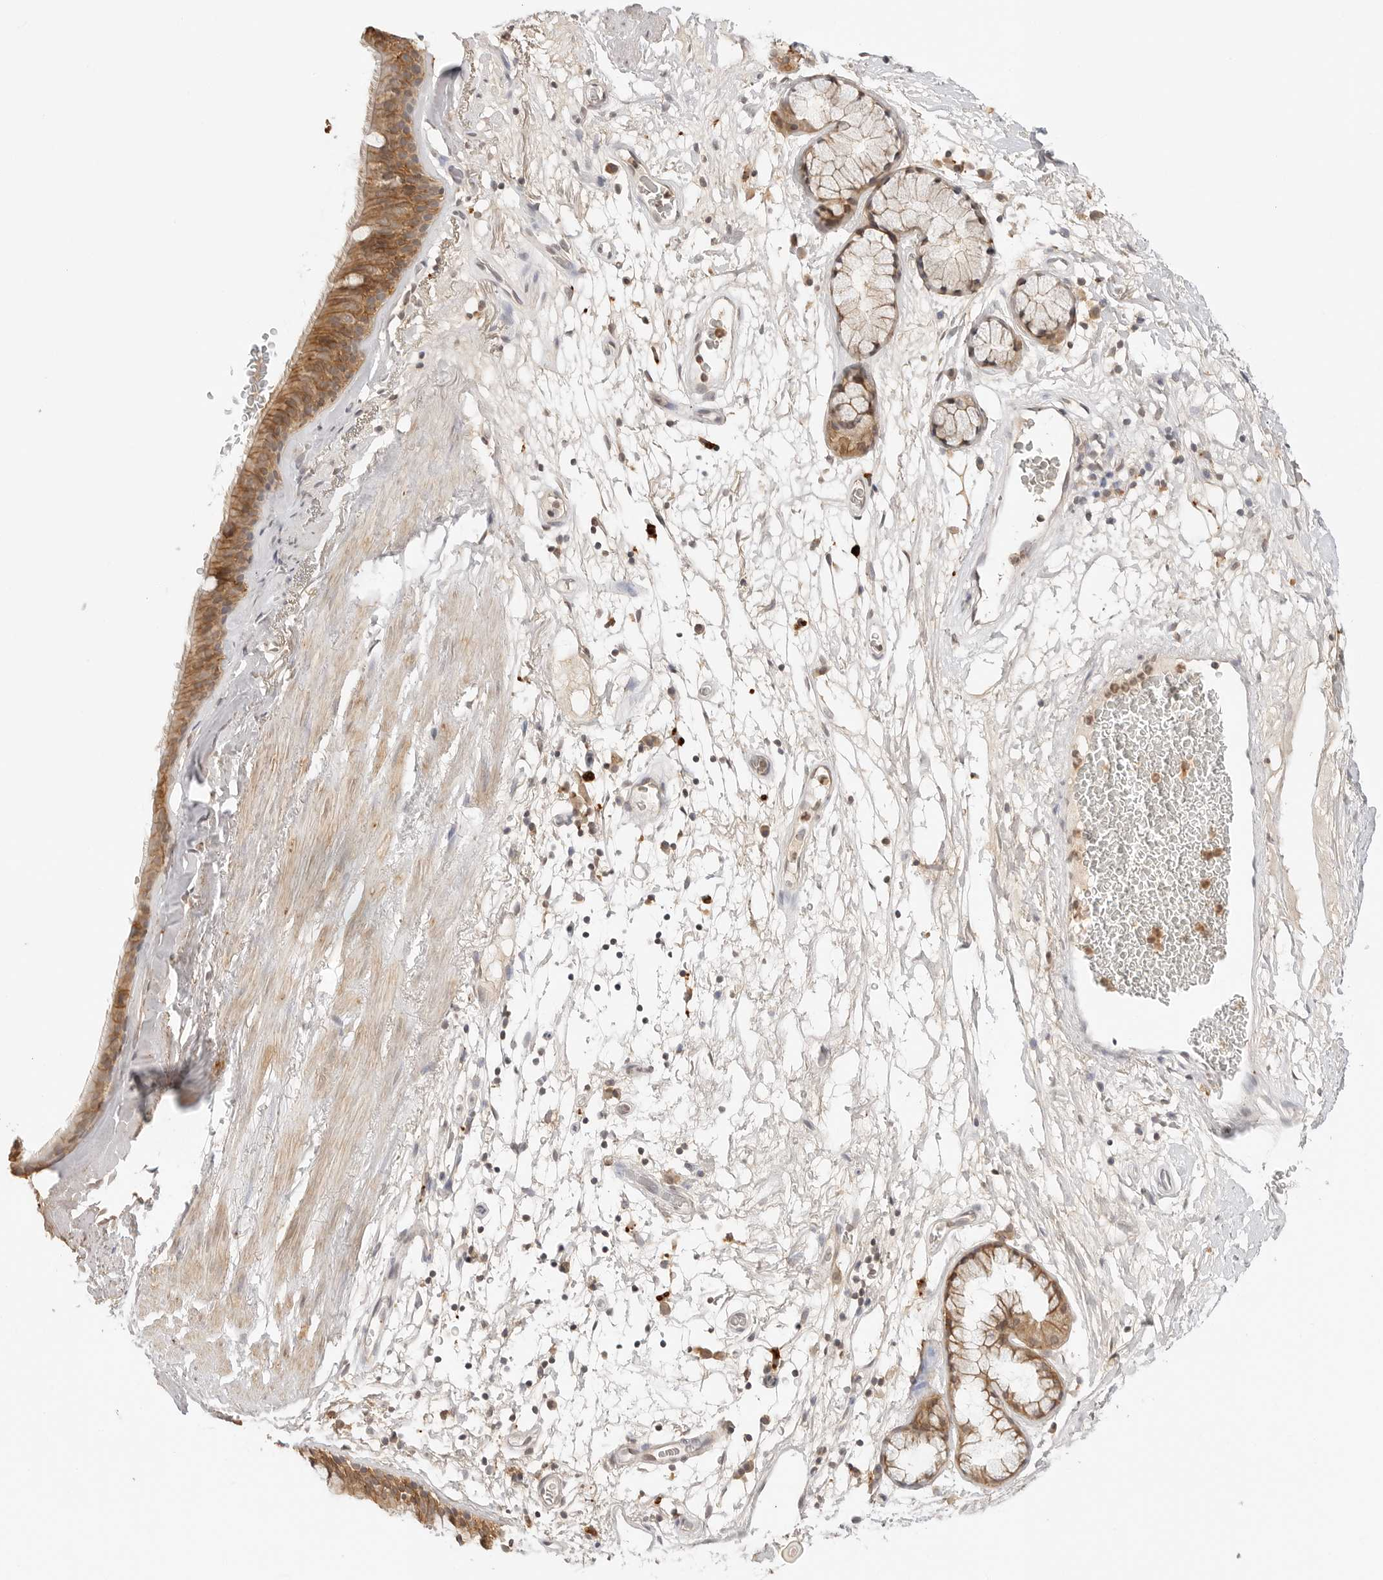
{"staining": {"intensity": "moderate", "quantity": ">75%", "location": "cytoplasmic/membranous"}, "tissue": "bronchus", "cell_type": "Respiratory epithelial cells", "image_type": "normal", "snomed": [{"axis": "morphology", "description": "Normal tissue, NOS"}, {"axis": "topography", "description": "Cartilage tissue"}], "caption": "A medium amount of moderate cytoplasmic/membranous expression is identified in approximately >75% of respiratory epithelial cells in normal bronchus. The staining was performed using DAB (3,3'-diaminobenzidine), with brown indicating positive protein expression. Nuclei are stained blue with hematoxylin.", "gene": "EPHA1", "patient": {"sex": "female", "age": 63}}